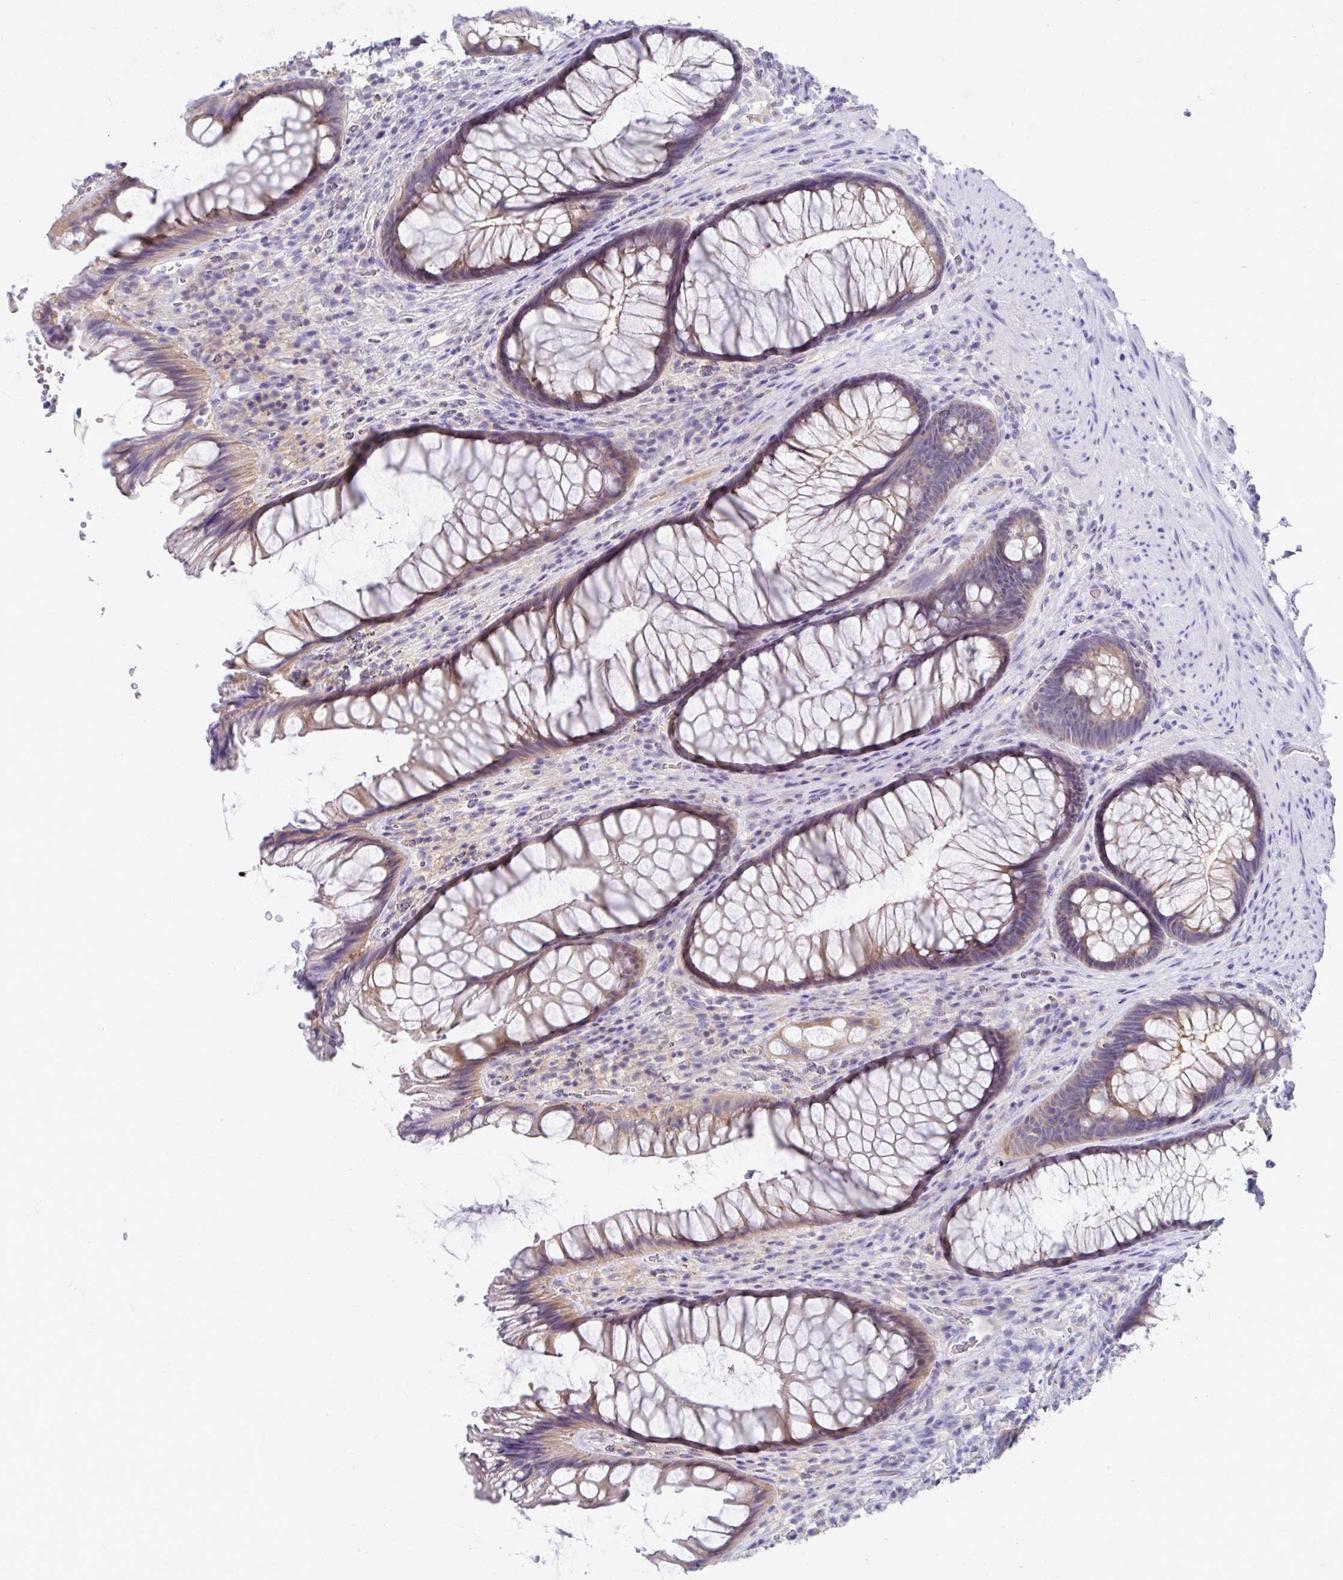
{"staining": {"intensity": "weak", "quantity": ">75%", "location": "cytoplasmic/membranous"}, "tissue": "rectum", "cell_type": "Glandular cells", "image_type": "normal", "snomed": [{"axis": "morphology", "description": "Normal tissue, NOS"}, {"axis": "topography", "description": "Rectum"}], "caption": "Immunohistochemical staining of benign rectum displays weak cytoplasmic/membranous protein positivity in about >75% of glandular cells.", "gene": "C19orf81", "patient": {"sex": "male", "age": 53}}